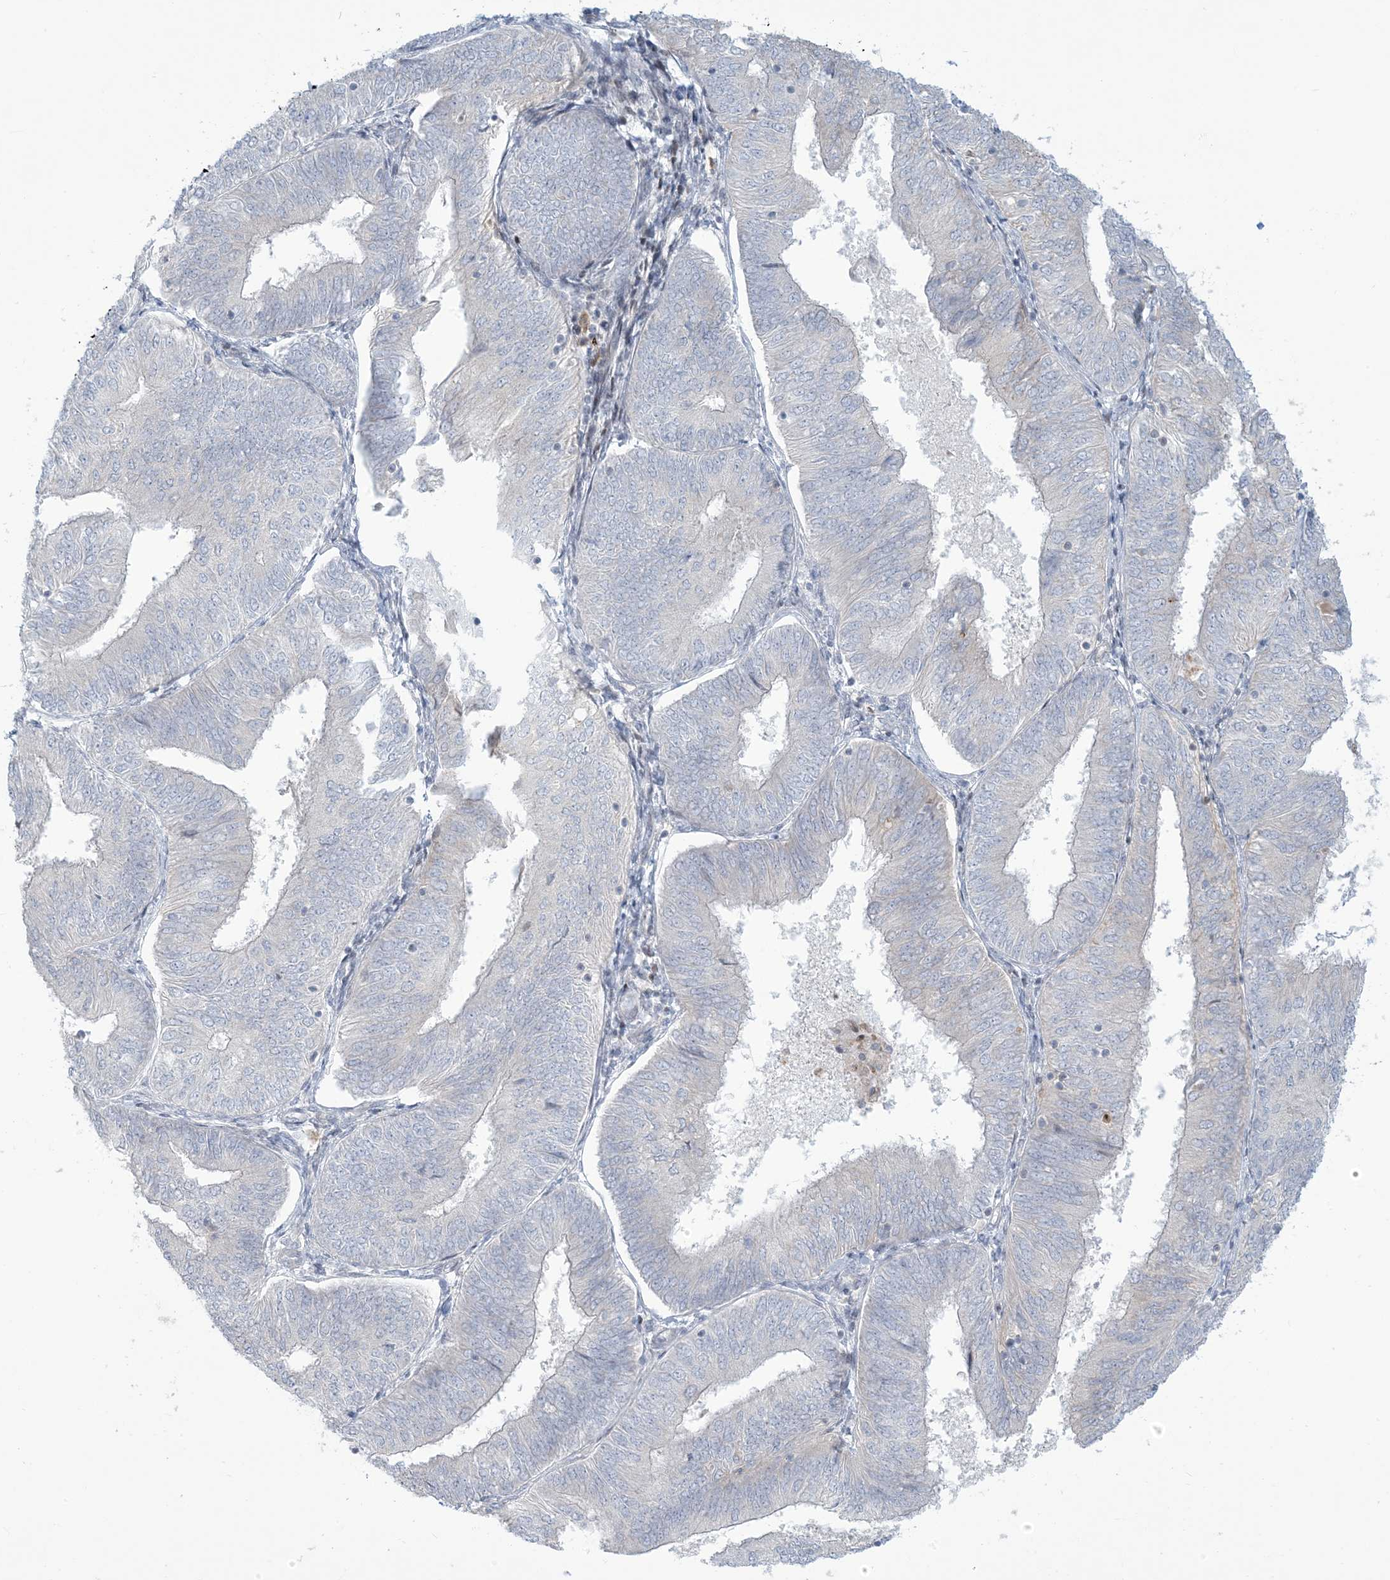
{"staining": {"intensity": "negative", "quantity": "none", "location": "none"}, "tissue": "endometrial cancer", "cell_type": "Tumor cells", "image_type": "cancer", "snomed": [{"axis": "morphology", "description": "Adenocarcinoma, NOS"}, {"axis": "topography", "description": "Endometrium"}], "caption": "Immunohistochemical staining of human endometrial cancer (adenocarcinoma) reveals no significant expression in tumor cells.", "gene": "AFTPH", "patient": {"sex": "female", "age": 58}}